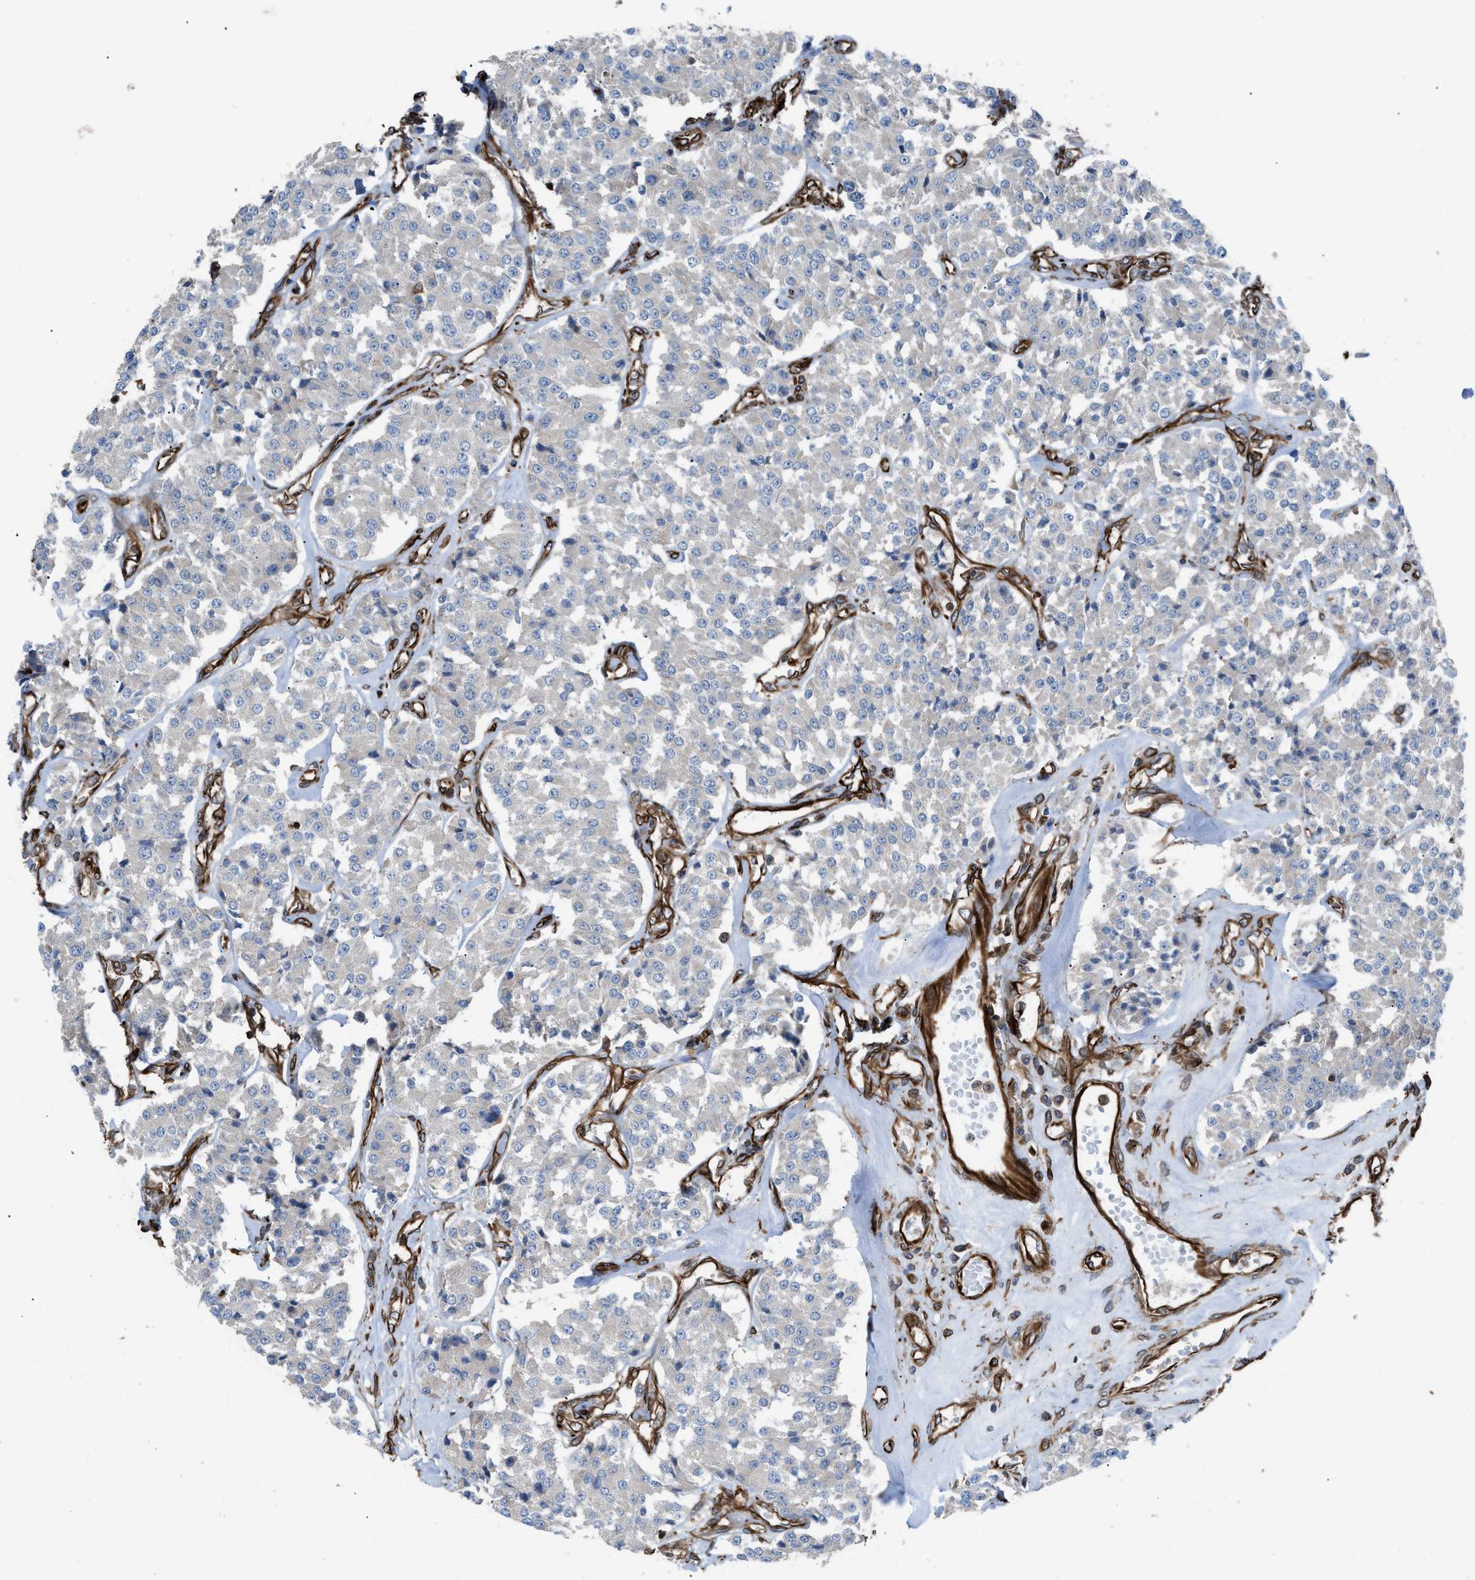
{"staining": {"intensity": "weak", "quantity": "<25%", "location": "cytoplasmic/membranous"}, "tissue": "carcinoid", "cell_type": "Tumor cells", "image_type": "cancer", "snomed": [{"axis": "morphology", "description": "Carcinoid, malignant, NOS"}, {"axis": "topography", "description": "Pancreas"}], "caption": "Immunohistochemical staining of human carcinoid displays no significant expression in tumor cells. (IHC, brightfield microscopy, high magnification).", "gene": "PTPRE", "patient": {"sex": "male", "age": 41}}